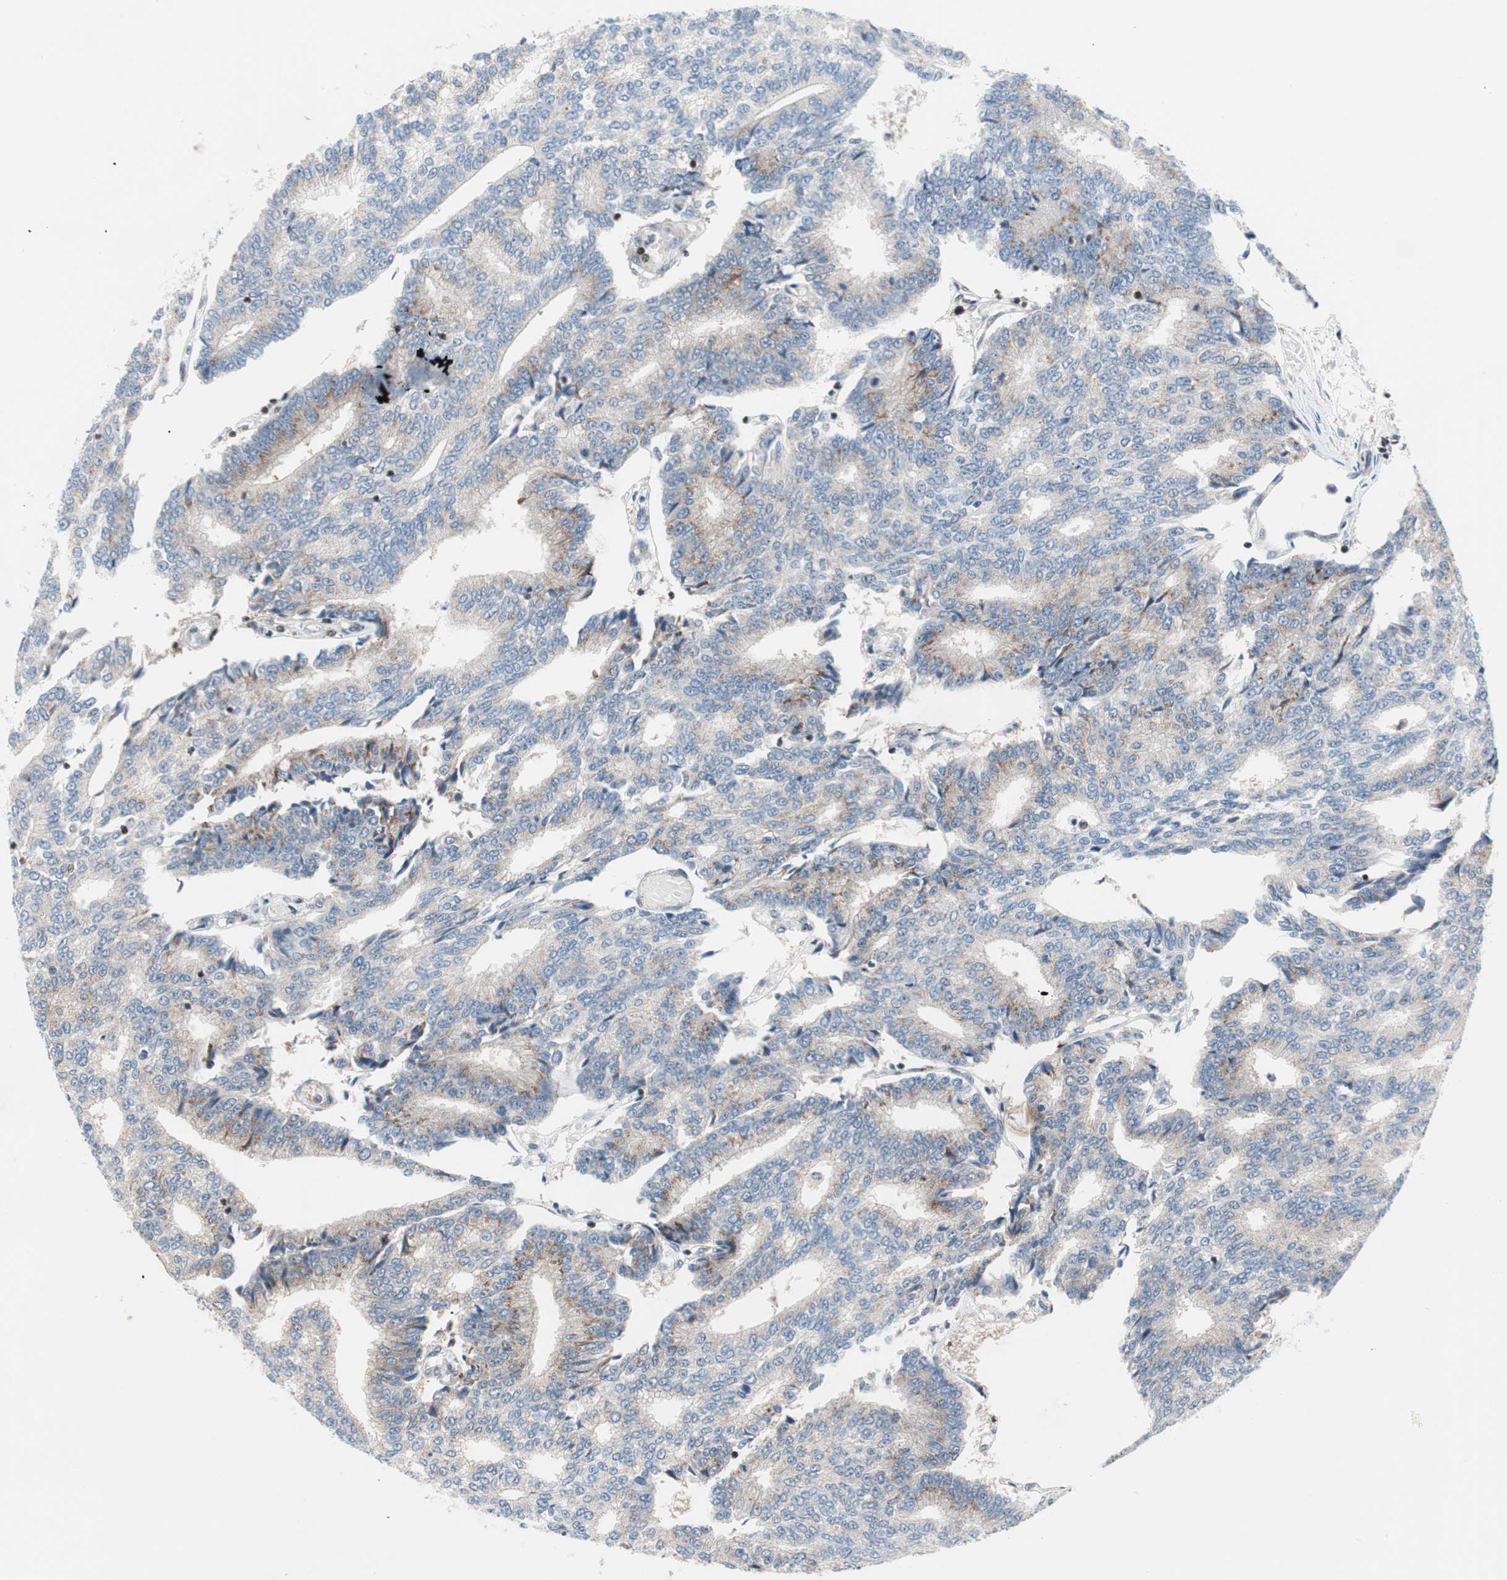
{"staining": {"intensity": "moderate", "quantity": "<25%", "location": "cytoplasmic/membranous"}, "tissue": "prostate cancer", "cell_type": "Tumor cells", "image_type": "cancer", "snomed": [{"axis": "morphology", "description": "Adenocarcinoma, High grade"}, {"axis": "topography", "description": "Prostate"}], "caption": "A brown stain labels moderate cytoplasmic/membranous staining of a protein in prostate cancer (adenocarcinoma (high-grade)) tumor cells.", "gene": "RGS10", "patient": {"sex": "male", "age": 55}}